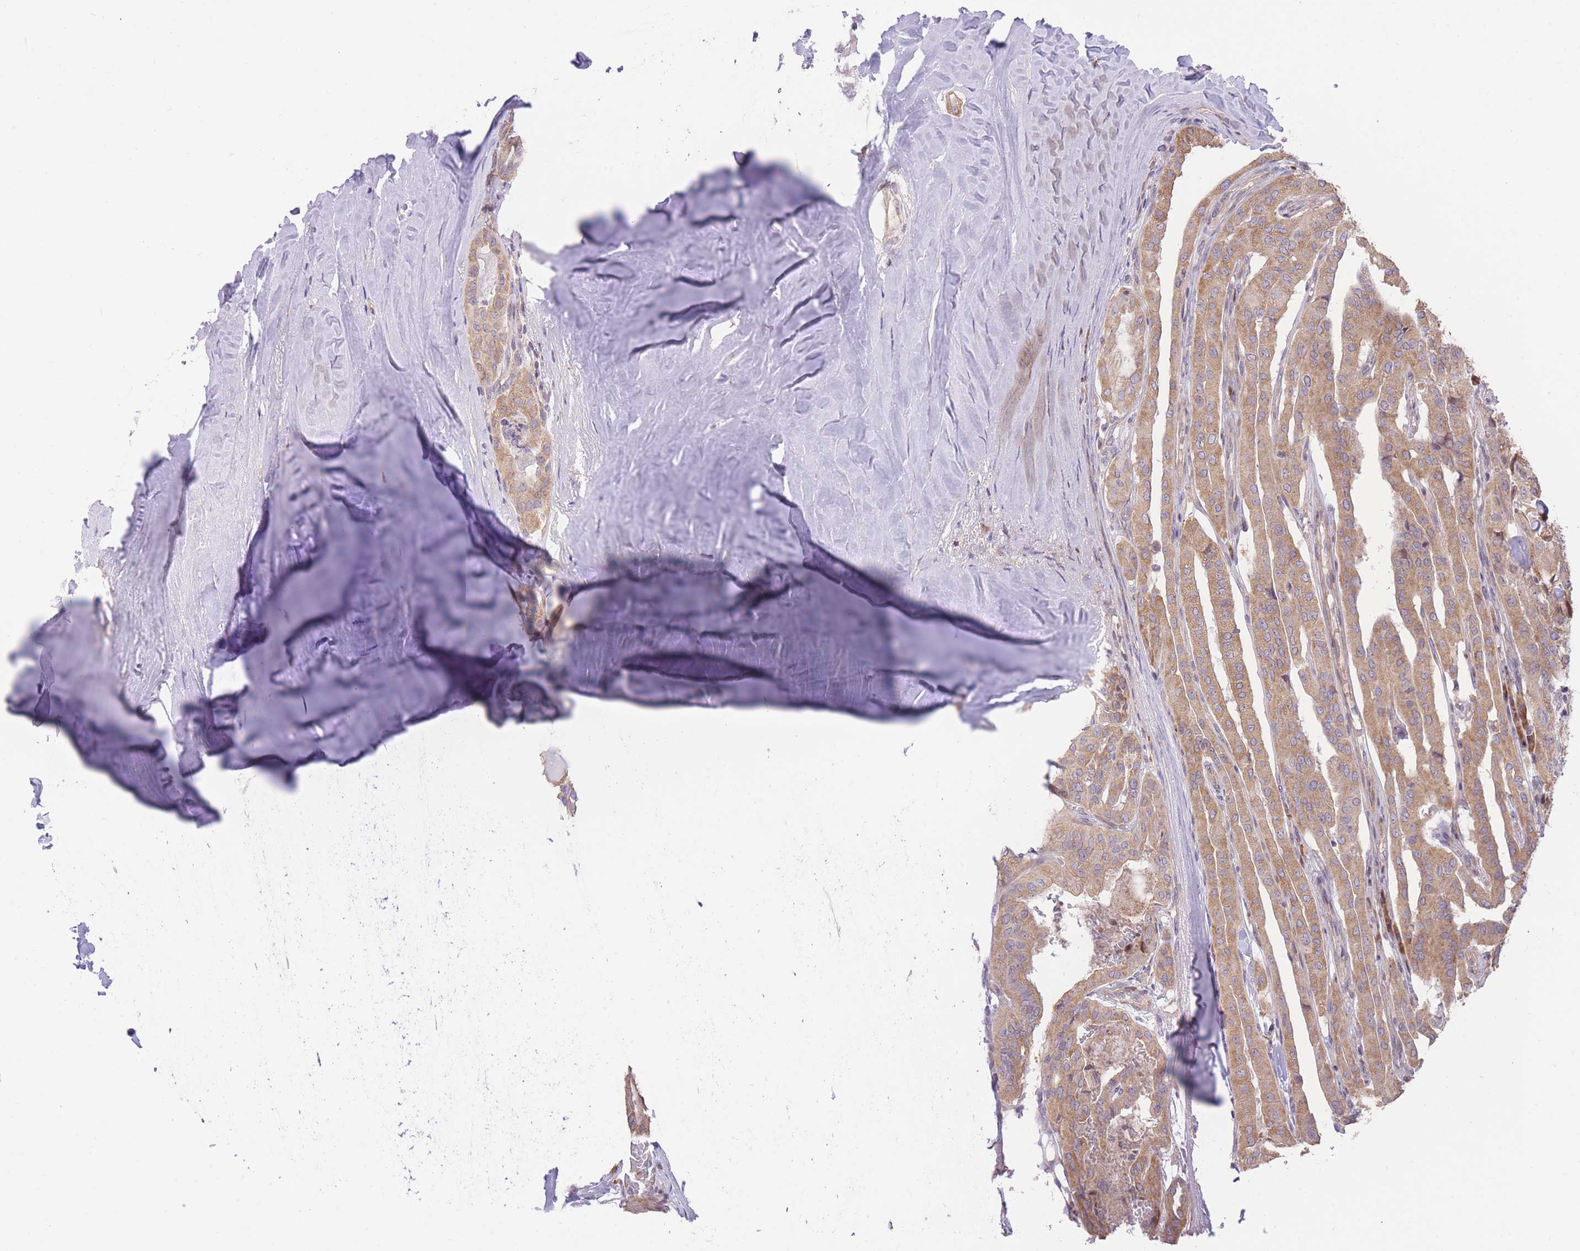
{"staining": {"intensity": "moderate", "quantity": ">75%", "location": "cytoplasmic/membranous"}, "tissue": "thyroid cancer", "cell_type": "Tumor cells", "image_type": "cancer", "snomed": [{"axis": "morphology", "description": "Papillary adenocarcinoma, NOS"}, {"axis": "topography", "description": "Thyroid gland"}], "caption": "Tumor cells demonstrate medium levels of moderate cytoplasmic/membranous staining in approximately >75% of cells in human papillary adenocarcinoma (thyroid).", "gene": "BOLA2B", "patient": {"sex": "female", "age": 59}}